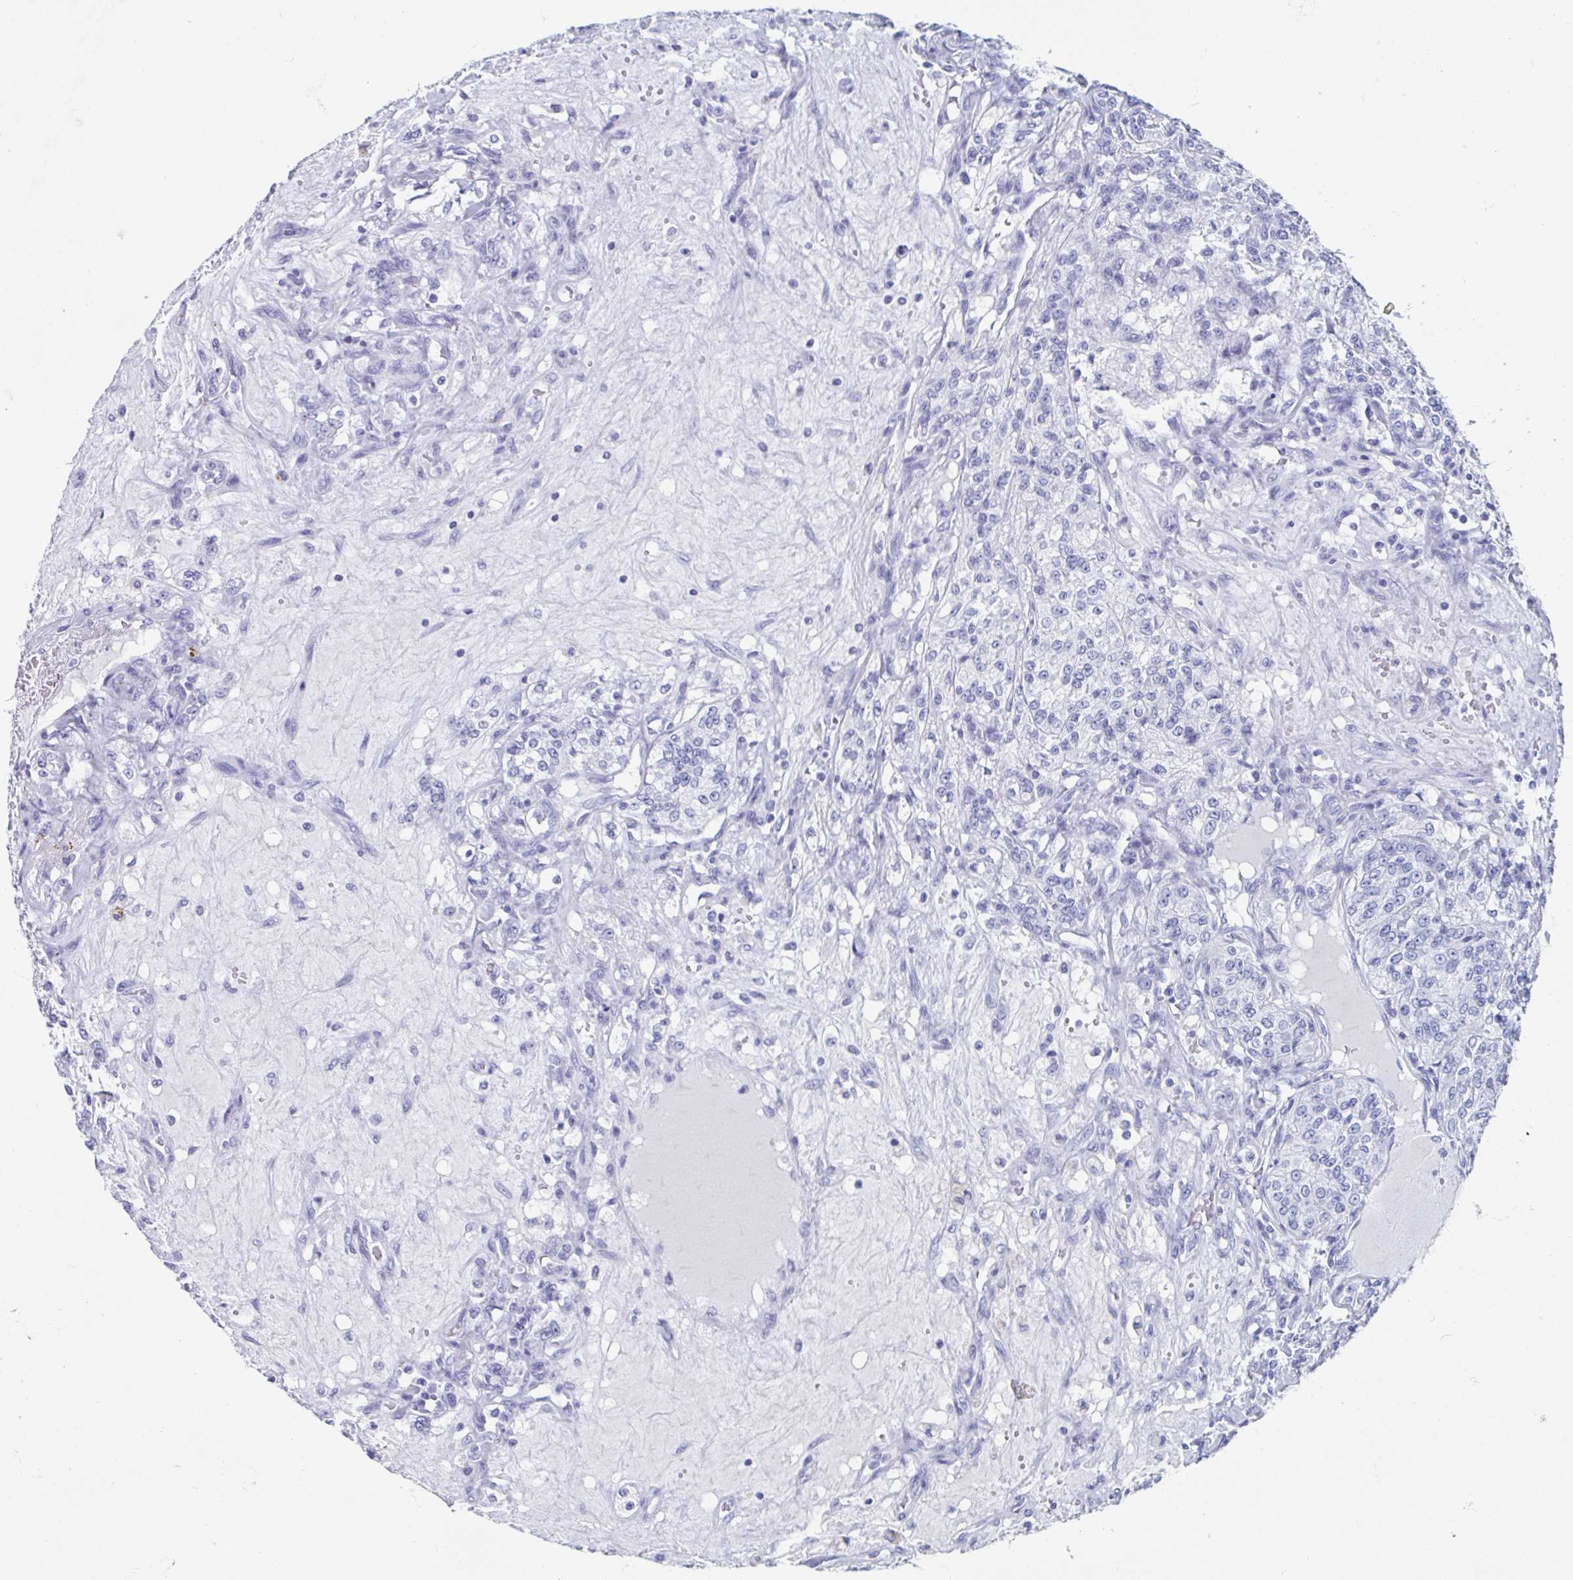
{"staining": {"intensity": "negative", "quantity": "none", "location": "none"}, "tissue": "renal cancer", "cell_type": "Tumor cells", "image_type": "cancer", "snomed": [{"axis": "morphology", "description": "Adenocarcinoma, NOS"}, {"axis": "topography", "description": "Kidney"}], "caption": "Immunohistochemistry (IHC) of renal adenocarcinoma reveals no expression in tumor cells.", "gene": "C10orf53", "patient": {"sex": "female", "age": 63}}